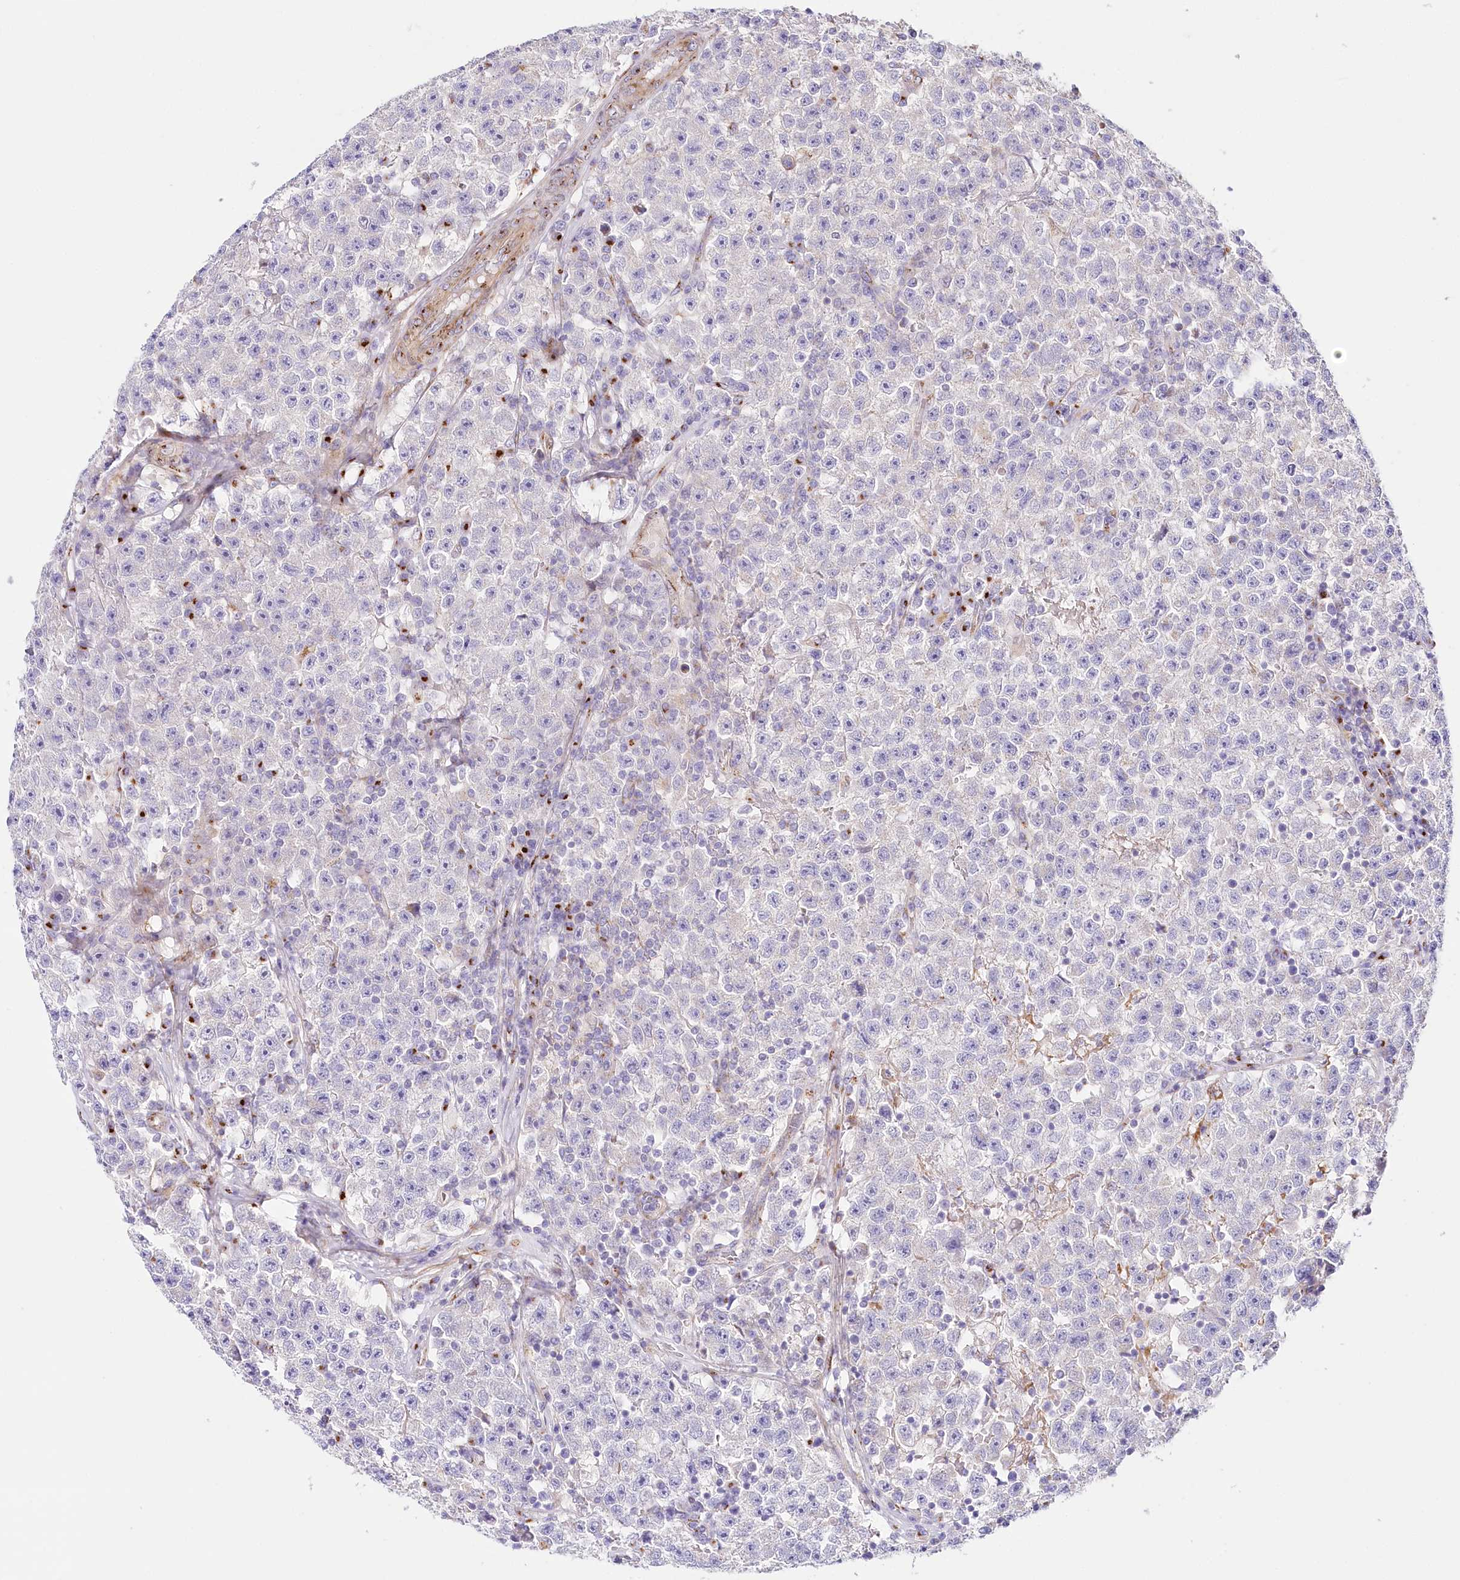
{"staining": {"intensity": "negative", "quantity": "none", "location": "none"}, "tissue": "testis cancer", "cell_type": "Tumor cells", "image_type": "cancer", "snomed": [{"axis": "morphology", "description": "Seminoma, NOS"}, {"axis": "topography", "description": "Testis"}], "caption": "This is a image of immunohistochemistry staining of testis cancer, which shows no expression in tumor cells.", "gene": "ABRAXAS2", "patient": {"sex": "male", "age": 22}}